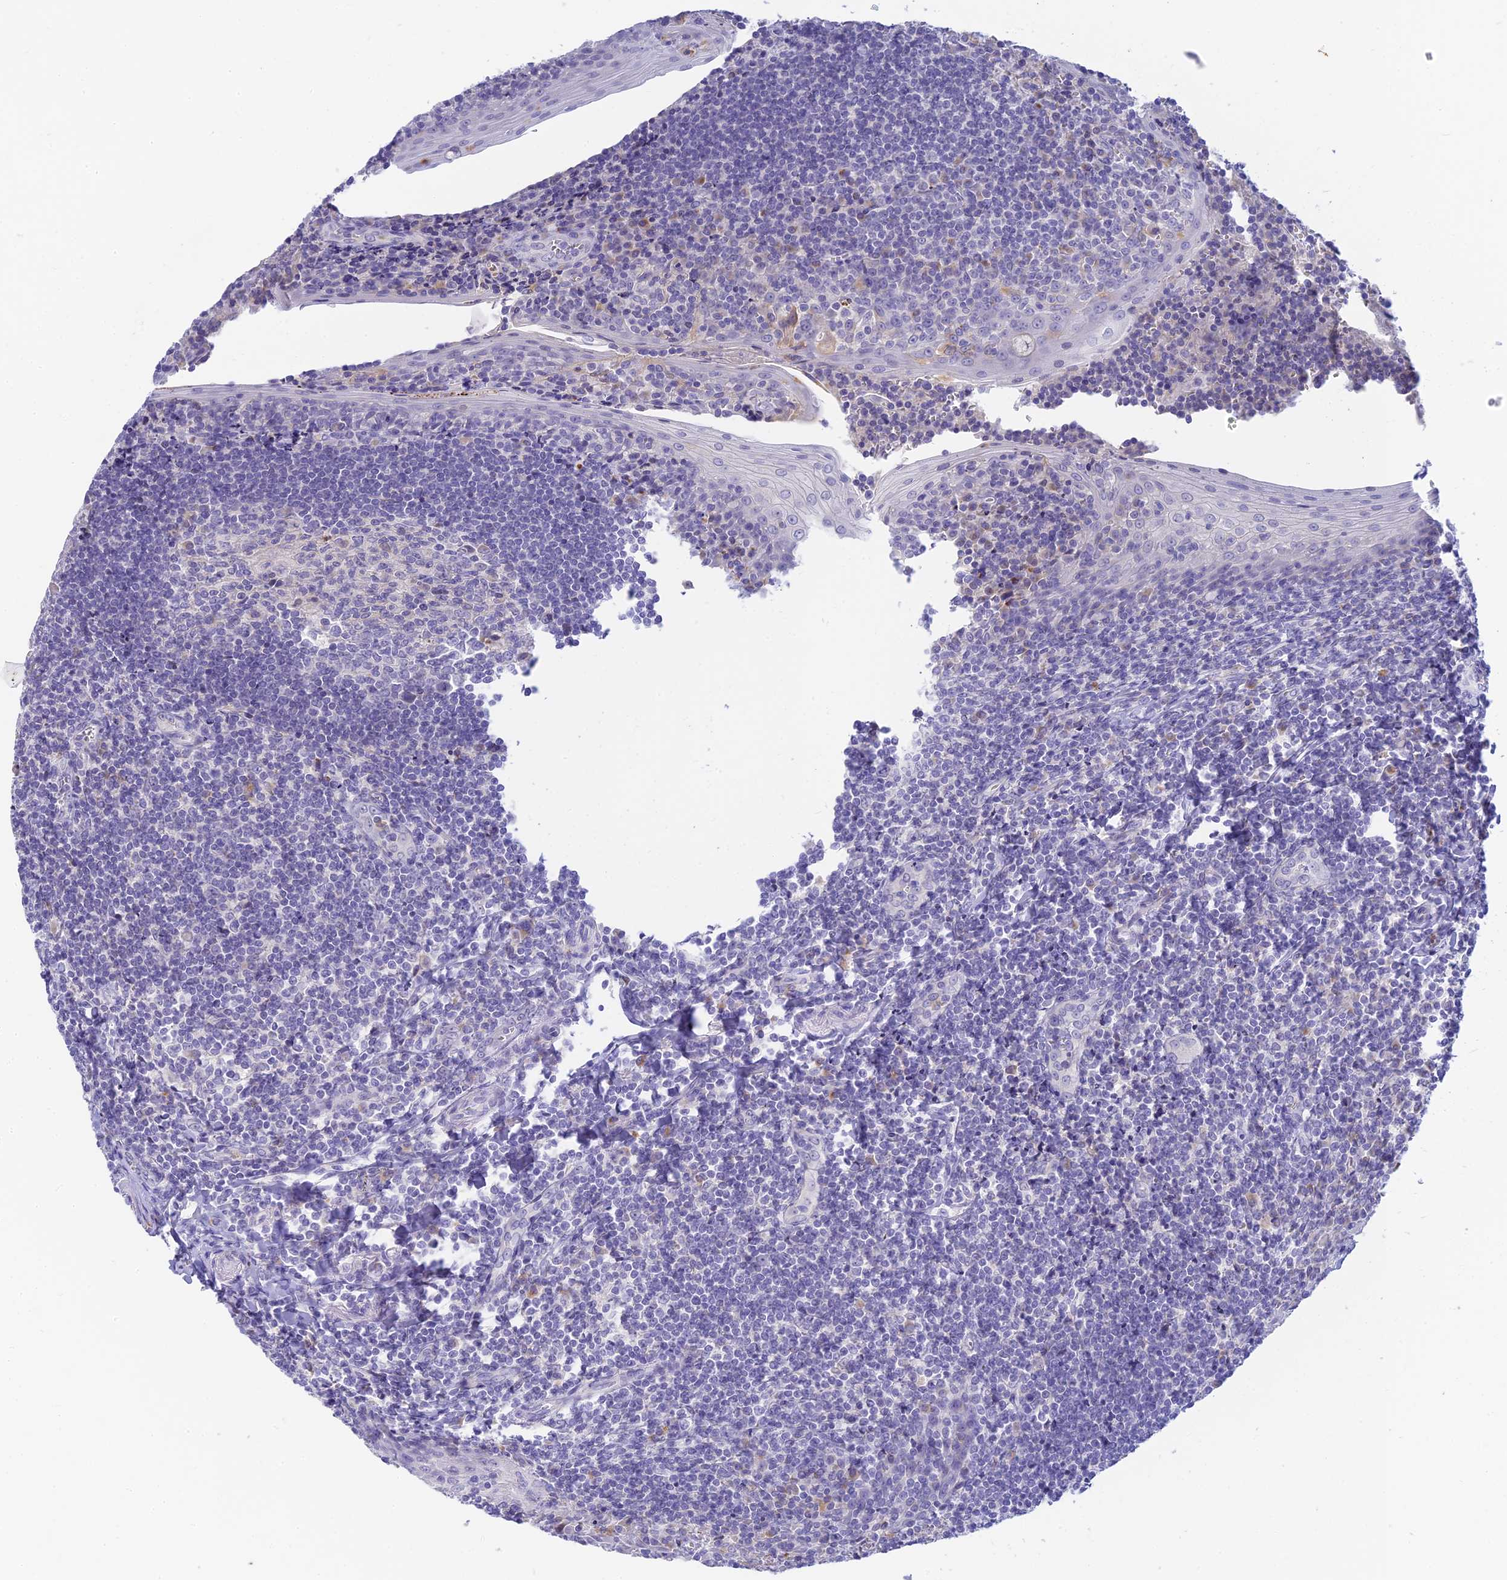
{"staining": {"intensity": "negative", "quantity": "none", "location": "none"}, "tissue": "tonsil", "cell_type": "Germinal center cells", "image_type": "normal", "snomed": [{"axis": "morphology", "description": "Normal tissue, NOS"}, {"axis": "topography", "description": "Tonsil"}], "caption": "The histopathology image shows no staining of germinal center cells in benign tonsil.", "gene": "INTS13", "patient": {"sex": "male", "age": 27}}